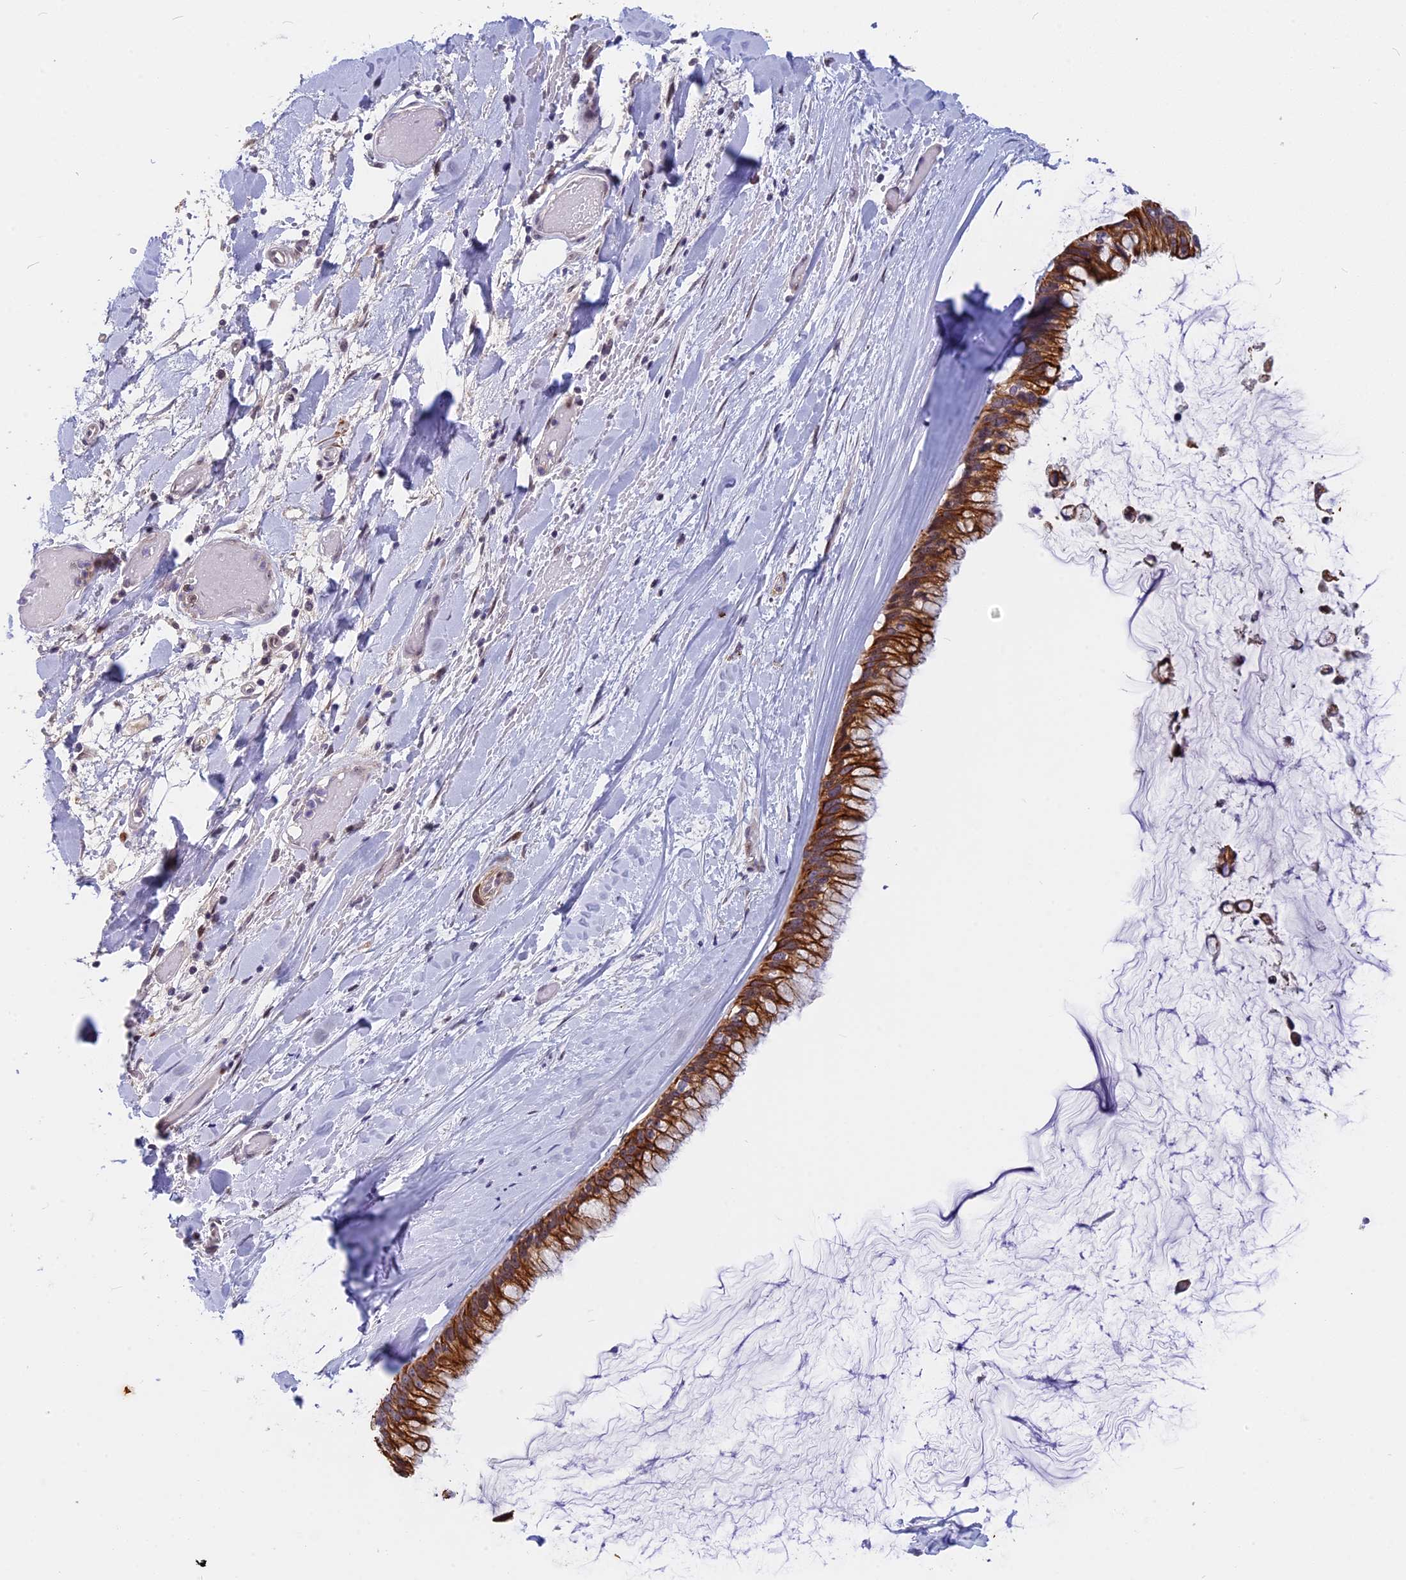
{"staining": {"intensity": "strong", "quantity": ">75%", "location": "cytoplasmic/membranous"}, "tissue": "ovarian cancer", "cell_type": "Tumor cells", "image_type": "cancer", "snomed": [{"axis": "morphology", "description": "Cystadenocarcinoma, mucinous, NOS"}, {"axis": "topography", "description": "Ovary"}], "caption": "IHC histopathology image of ovarian cancer (mucinous cystadenocarcinoma) stained for a protein (brown), which reveals high levels of strong cytoplasmic/membranous staining in approximately >75% of tumor cells.", "gene": "ANKRD34B", "patient": {"sex": "female", "age": 39}}